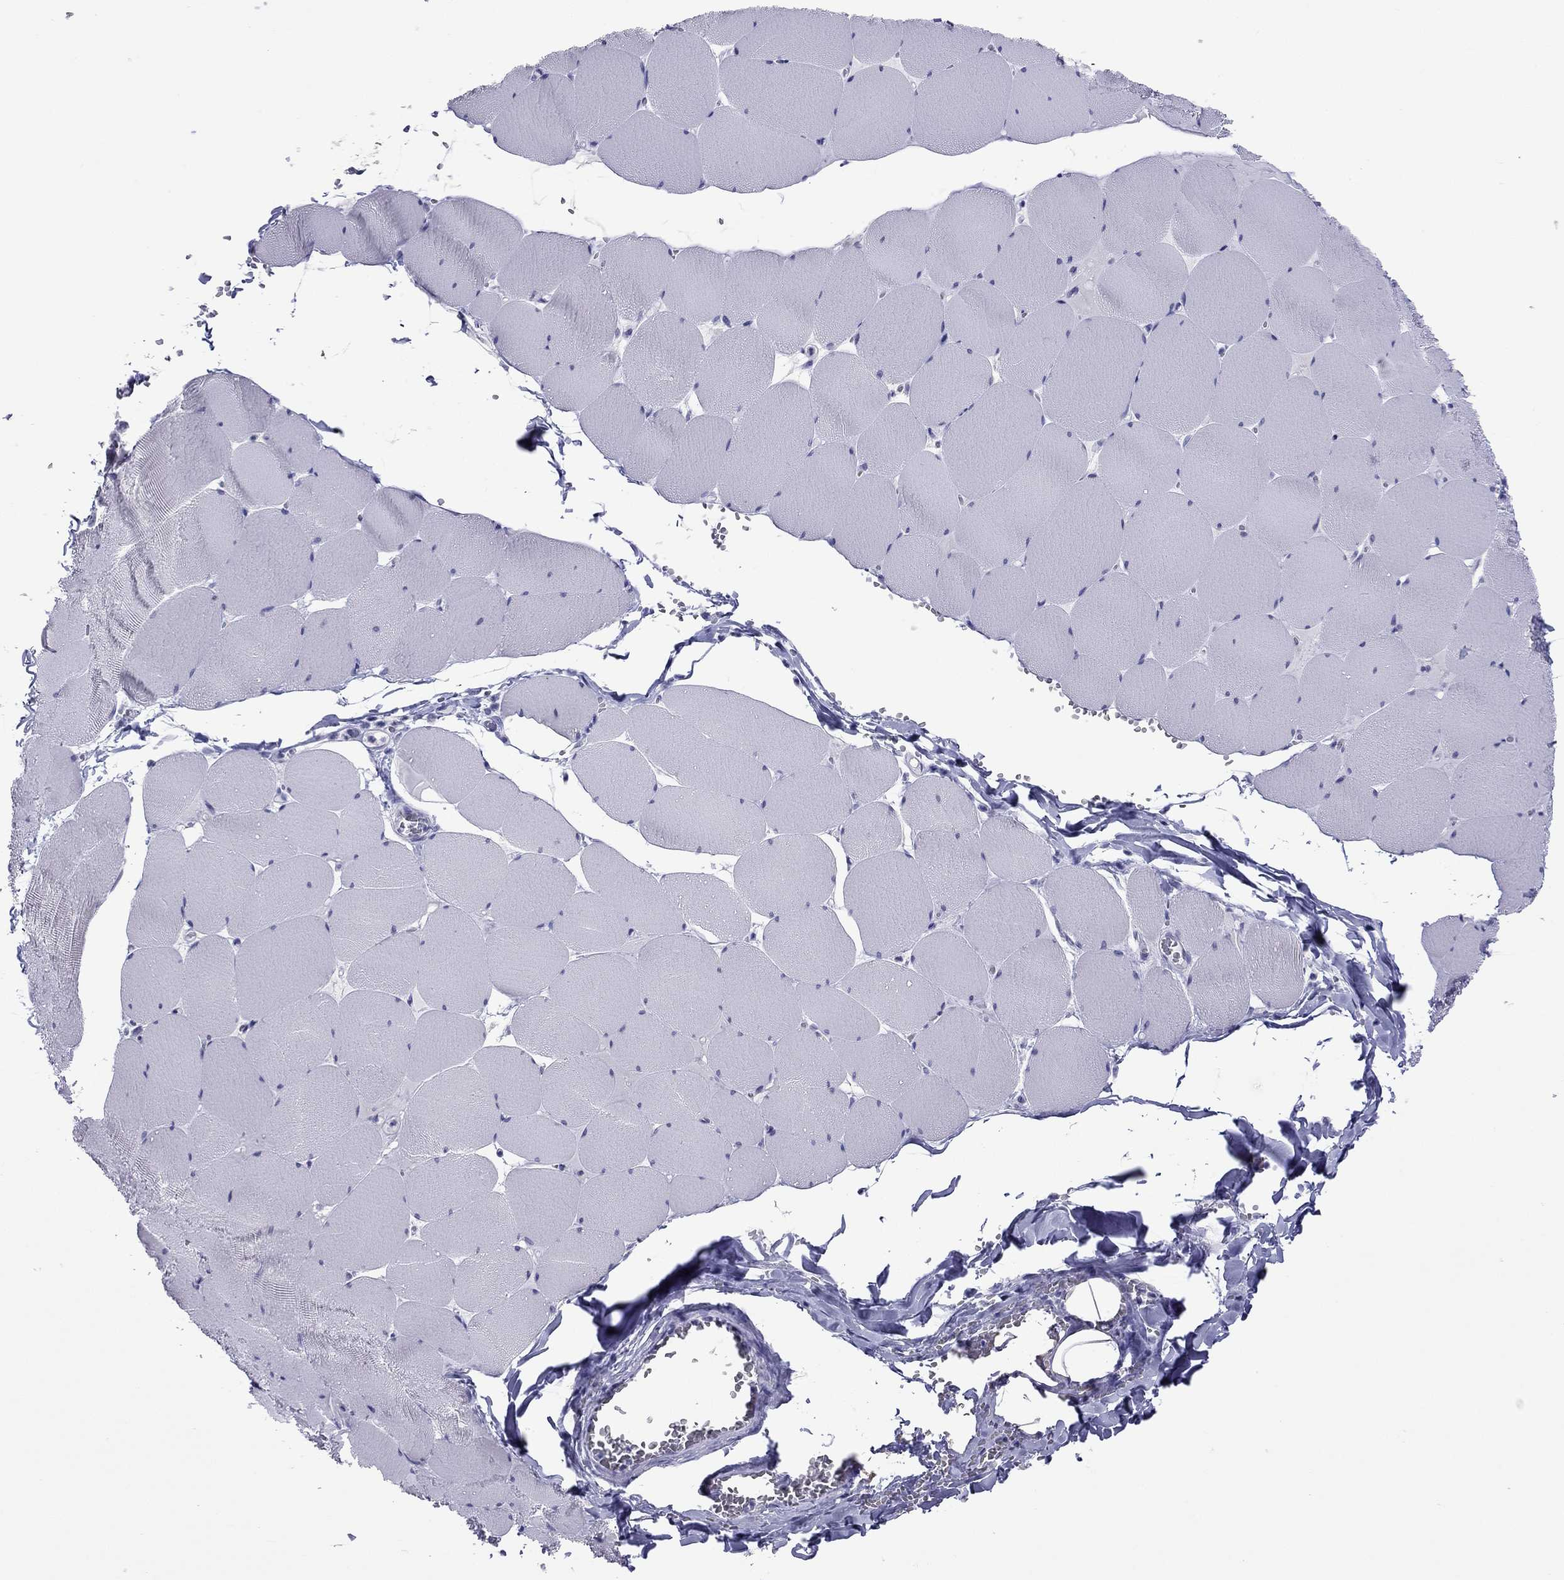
{"staining": {"intensity": "negative", "quantity": "none", "location": "none"}, "tissue": "skeletal muscle", "cell_type": "Myocytes", "image_type": "normal", "snomed": [{"axis": "morphology", "description": "Normal tissue, NOS"}, {"axis": "morphology", "description": "Malignant melanoma, Metastatic site"}, {"axis": "topography", "description": "Skeletal muscle"}], "caption": "This is an immunohistochemistry (IHC) image of normal human skeletal muscle. There is no expression in myocytes.", "gene": "ARMC12", "patient": {"sex": "male", "age": 50}}